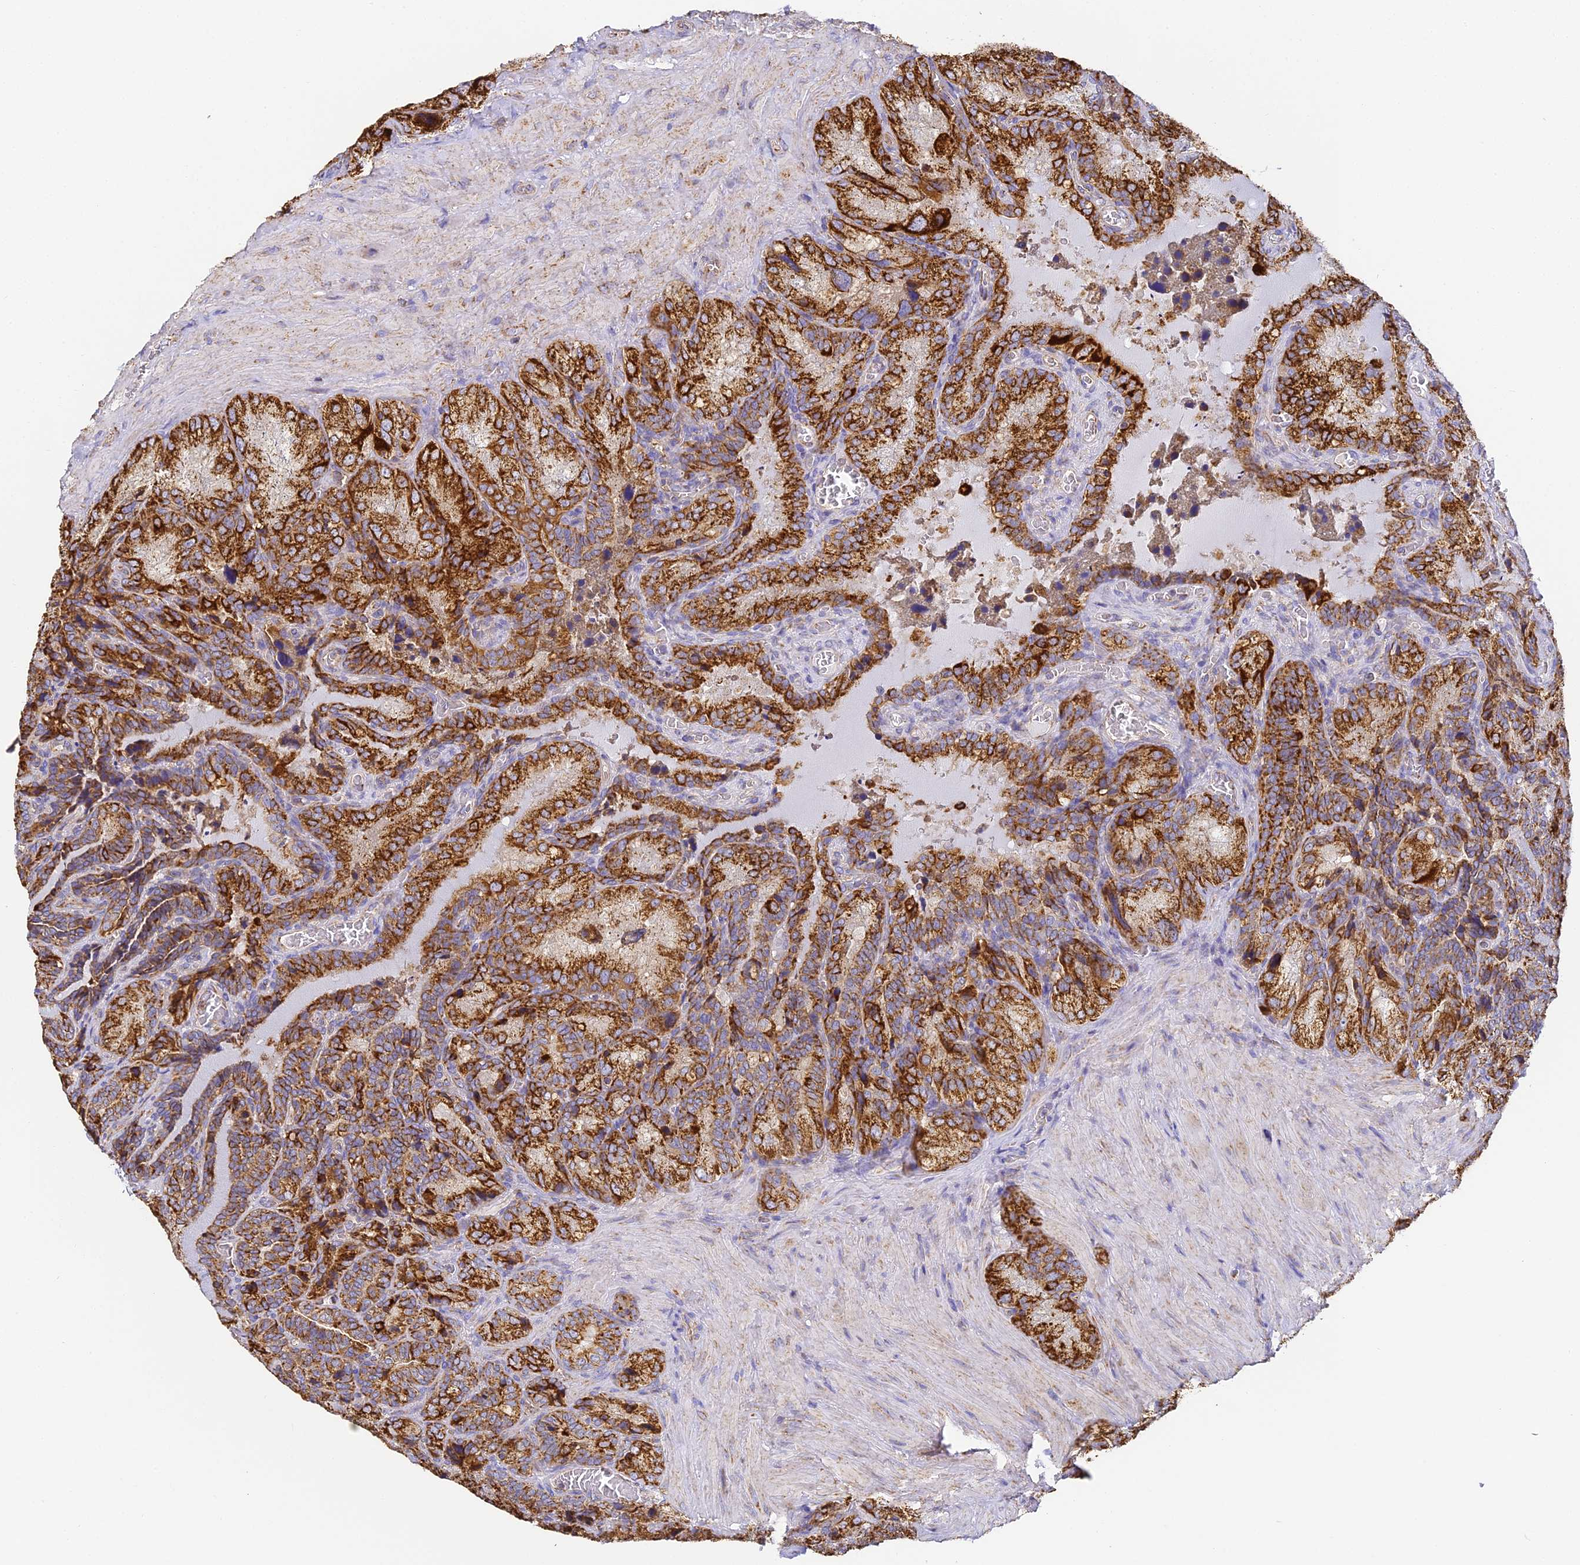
{"staining": {"intensity": "strong", "quantity": ">75%", "location": "cytoplasmic/membranous"}, "tissue": "seminal vesicle", "cell_type": "Glandular cells", "image_type": "normal", "snomed": [{"axis": "morphology", "description": "Normal tissue, NOS"}, {"axis": "topography", "description": "Seminal veicle"}], "caption": "Approximately >75% of glandular cells in benign seminal vesicle display strong cytoplasmic/membranous protein staining as visualized by brown immunohistochemical staining.", "gene": "COX6C", "patient": {"sex": "male", "age": 62}}